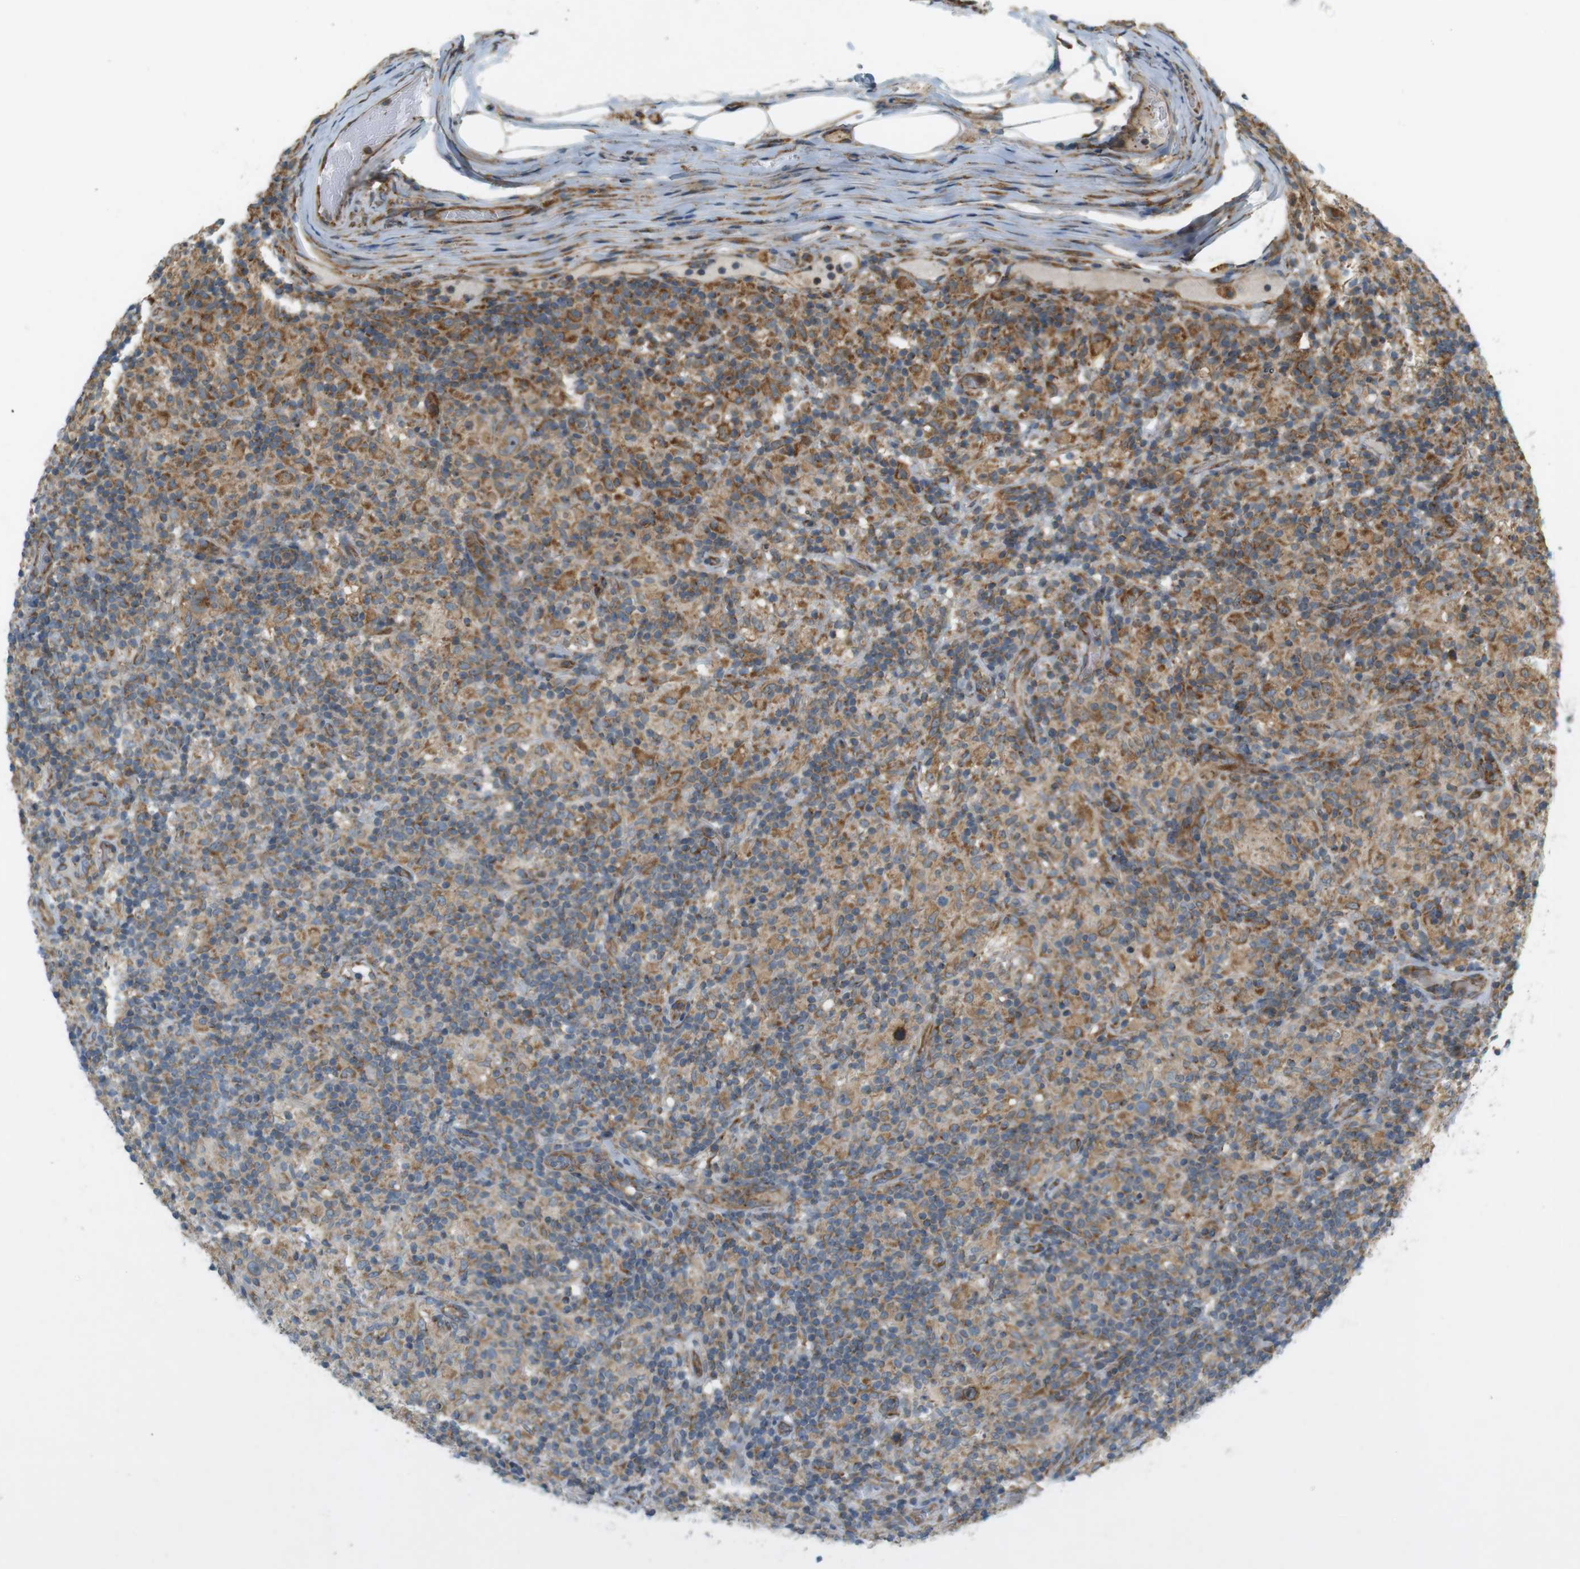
{"staining": {"intensity": "moderate", "quantity": ">75%", "location": "cytoplasmic/membranous"}, "tissue": "lymphoma", "cell_type": "Tumor cells", "image_type": "cancer", "snomed": [{"axis": "morphology", "description": "Hodgkin's disease, NOS"}, {"axis": "topography", "description": "Lymph node"}], "caption": "Immunohistochemistry (IHC) (DAB (3,3'-diaminobenzidine)) staining of lymphoma displays moderate cytoplasmic/membranous protein expression in approximately >75% of tumor cells. The staining was performed using DAB (3,3'-diaminobenzidine) to visualize the protein expression in brown, while the nuclei were stained in blue with hematoxylin (Magnification: 20x).", "gene": "SLC41A1", "patient": {"sex": "male", "age": 70}}